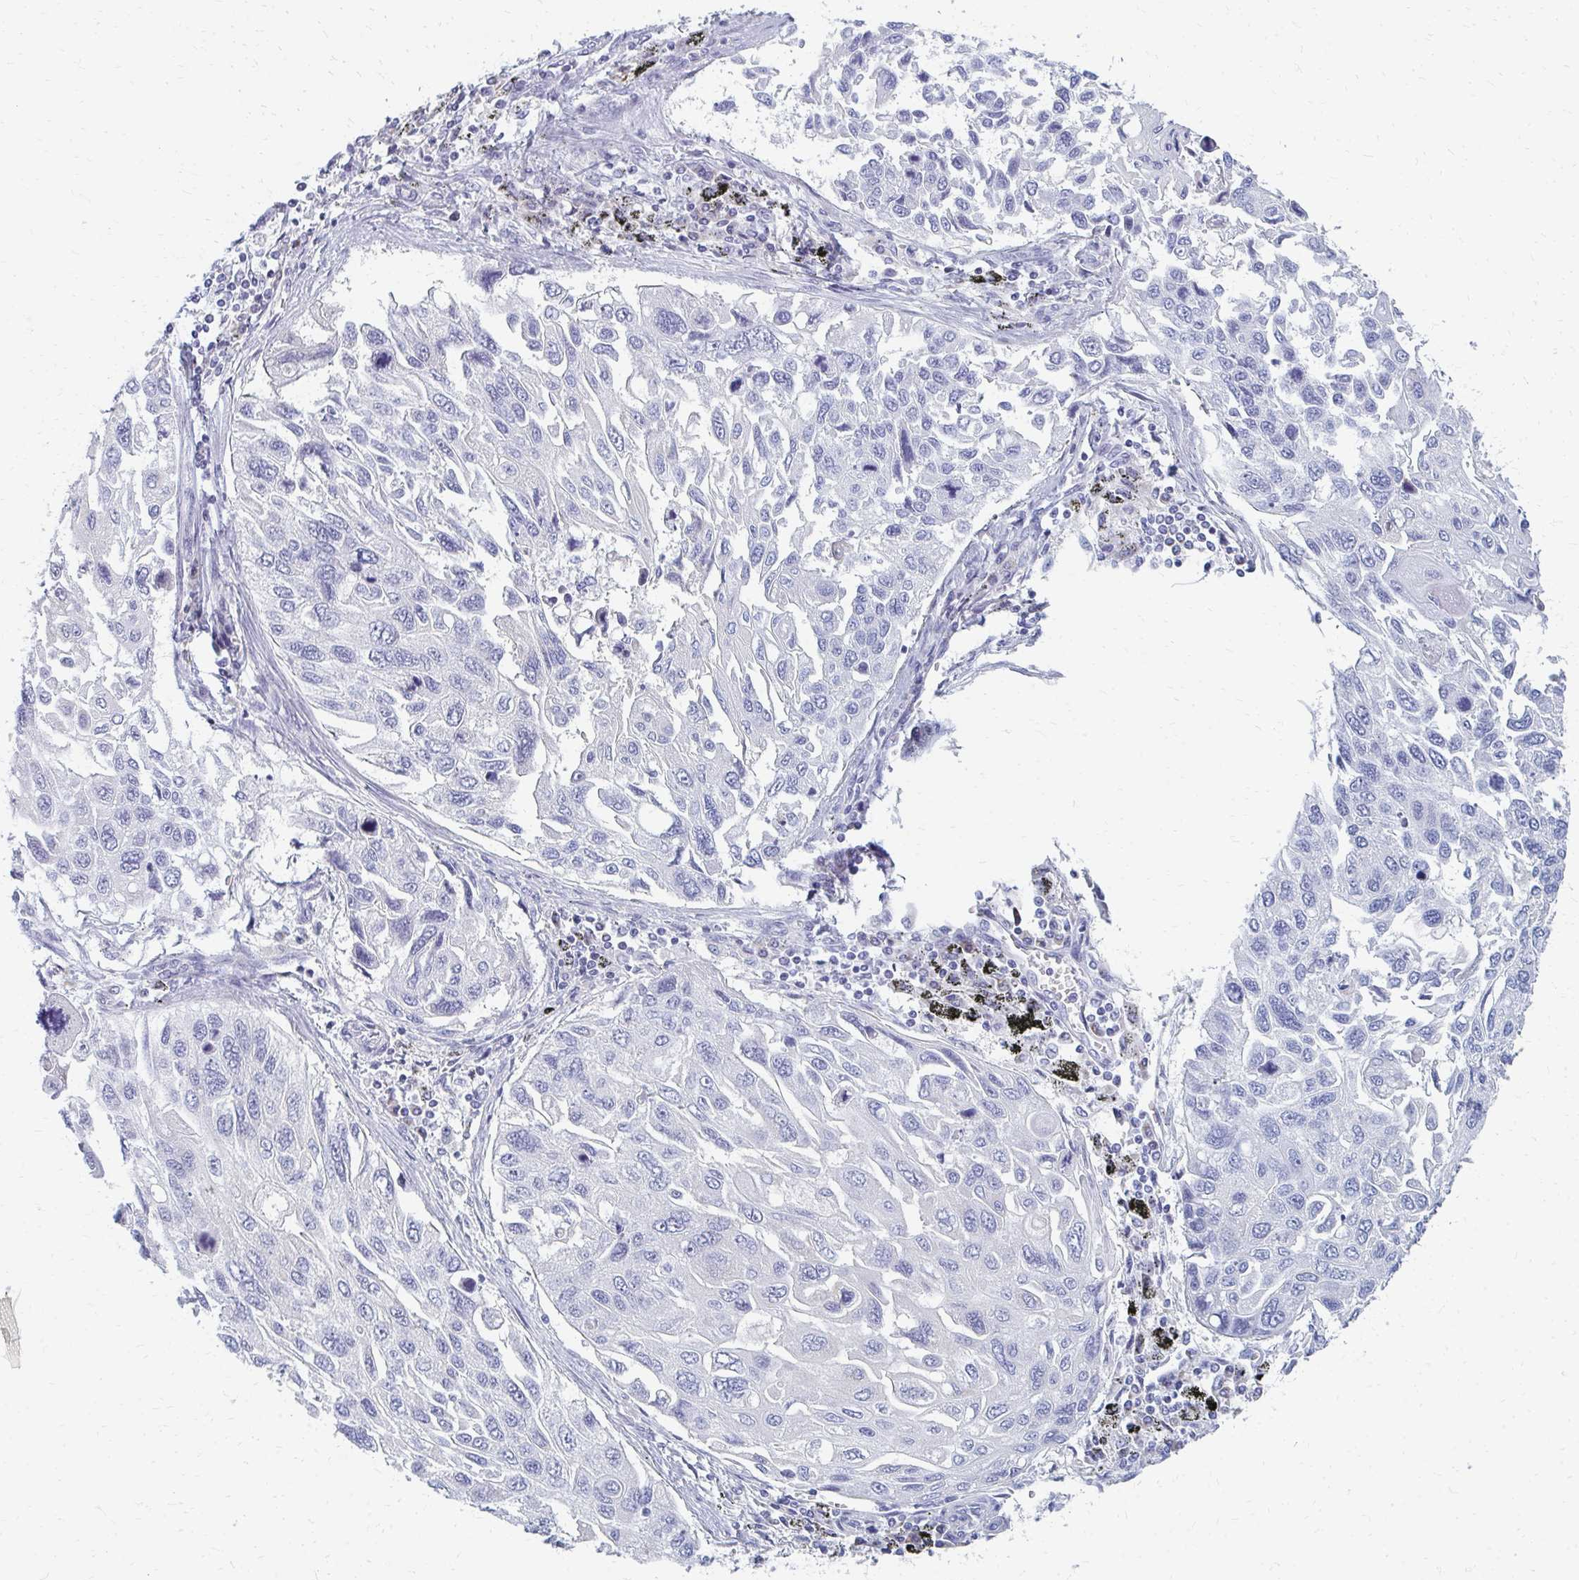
{"staining": {"intensity": "negative", "quantity": "none", "location": "none"}, "tissue": "lung cancer", "cell_type": "Tumor cells", "image_type": "cancer", "snomed": [{"axis": "morphology", "description": "Squamous cell carcinoma, NOS"}, {"axis": "topography", "description": "Lung"}], "caption": "An immunohistochemistry (IHC) photomicrograph of lung squamous cell carcinoma is shown. There is no staining in tumor cells of lung squamous cell carcinoma.", "gene": "OR10V1", "patient": {"sex": "male", "age": 62}}